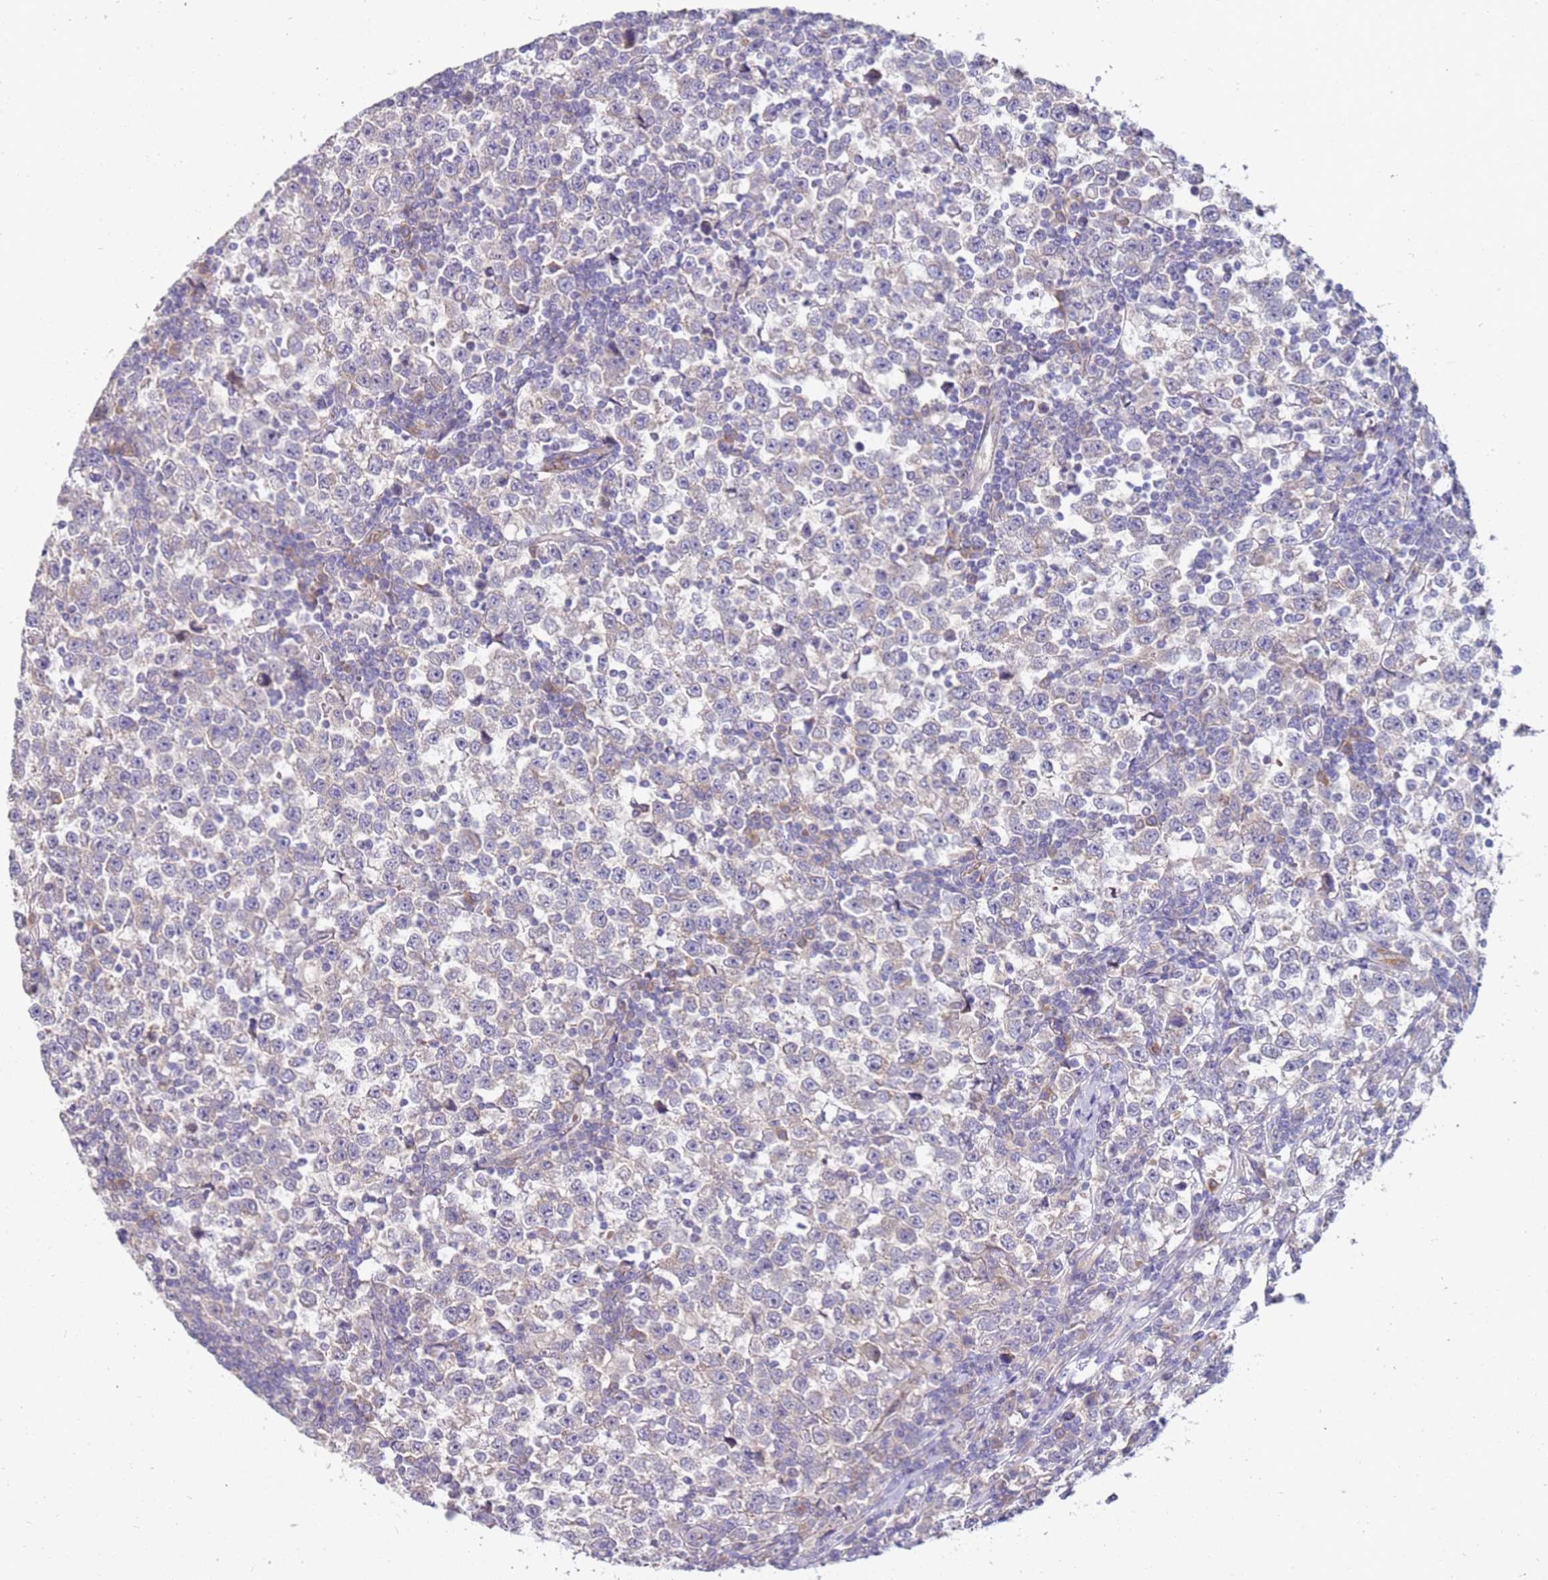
{"staining": {"intensity": "negative", "quantity": "none", "location": "none"}, "tissue": "testis cancer", "cell_type": "Tumor cells", "image_type": "cancer", "snomed": [{"axis": "morphology", "description": "Normal tissue, NOS"}, {"axis": "morphology", "description": "Seminoma, NOS"}, {"axis": "topography", "description": "Testis"}], "caption": "Micrograph shows no significant protein positivity in tumor cells of seminoma (testis).", "gene": "NMUR2", "patient": {"sex": "male", "age": 43}}